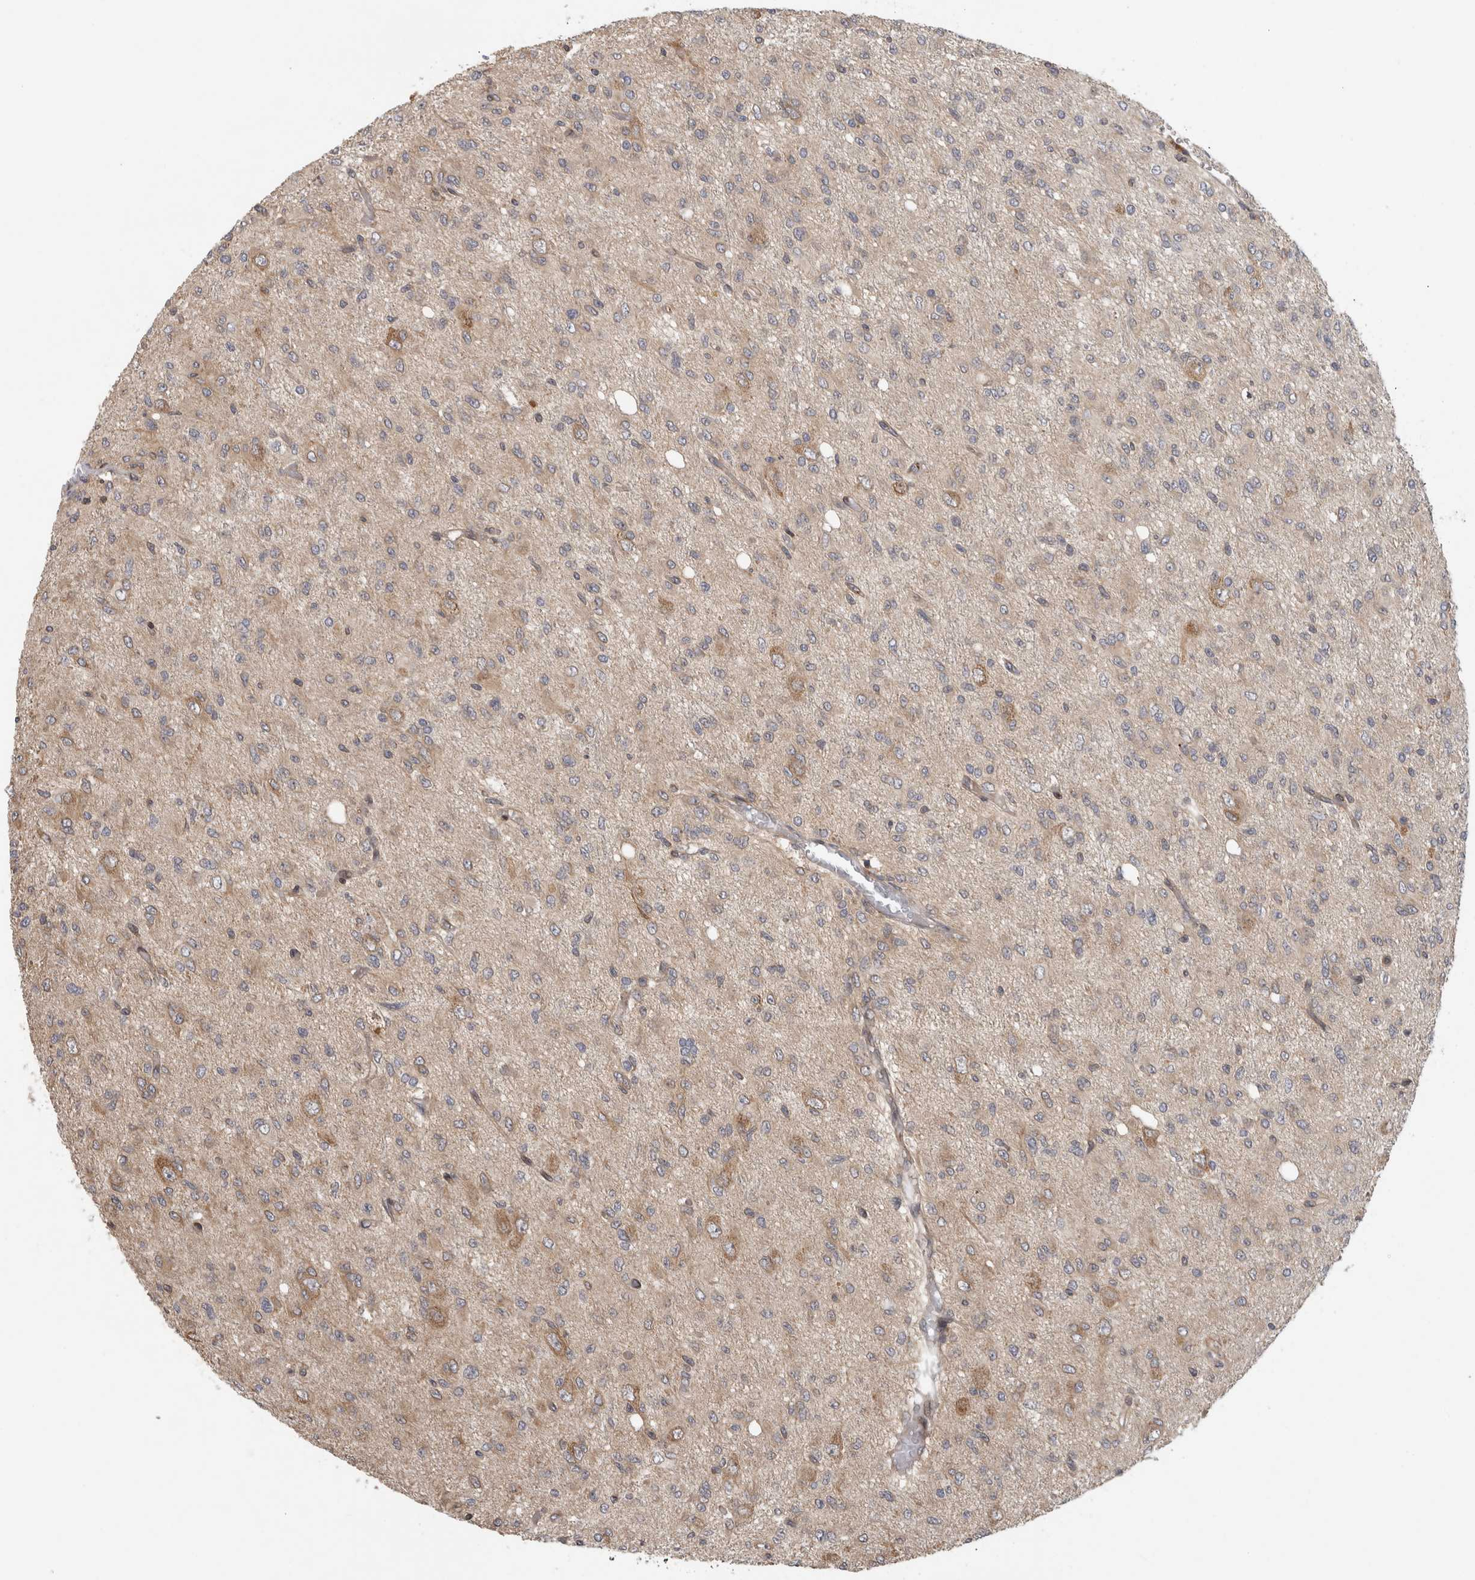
{"staining": {"intensity": "weak", "quantity": "<25%", "location": "cytoplasmic/membranous"}, "tissue": "glioma", "cell_type": "Tumor cells", "image_type": "cancer", "snomed": [{"axis": "morphology", "description": "Glioma, malignant, High grade"}, {"axis": "topography", "description": "Brain"}], "caption": "IHC photomicrograph of human glioma stained for a protein (brown), which demonstrates no staining in tumor cells.", "gene": "PARP6", "patient": {"sex": "female", "age": 59}}